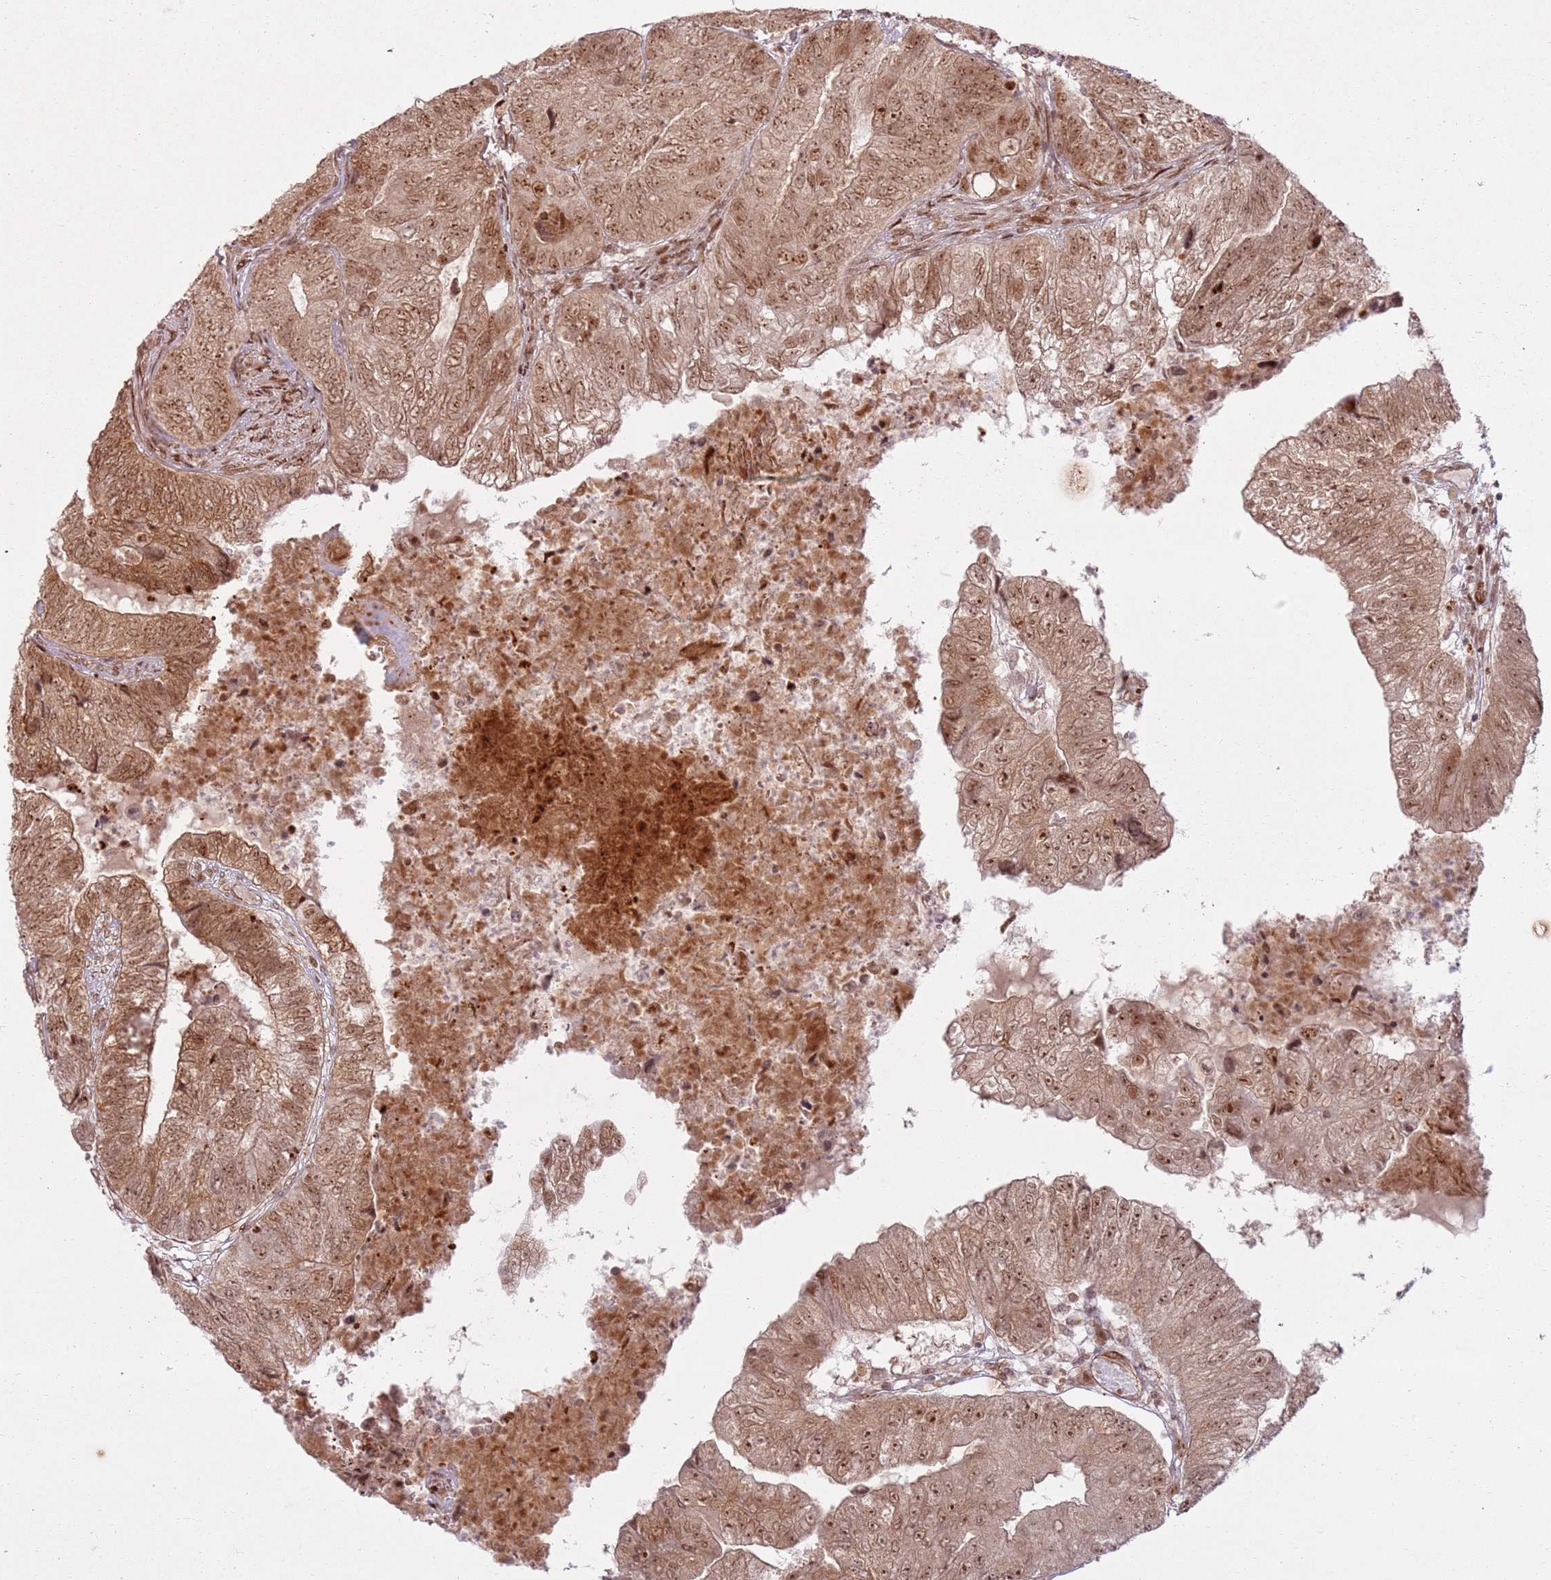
{"staining": {"intensity": "moderate", "quantity": ">75%", "location": "cytoplasmic/membranous,nuclear"}, "tissue": "colorectal cancer", "cell_type": "Tumor cells", "image_type": "cancer", "snomed": [{"axis": "morphology", "description": "Adenocarcinoma, NOS"}, {"axis": "topography", "description": "Colon"}], "caption": "Adenocarcinoma (colorectal) tissue shows moderate cytoplasmic/membranous and nuclear expression in about >75% of tumor cells, visualized by immunohistochemistry.", "gene": "KLHL36", "patient": {"sex": "female", "age": 67}}